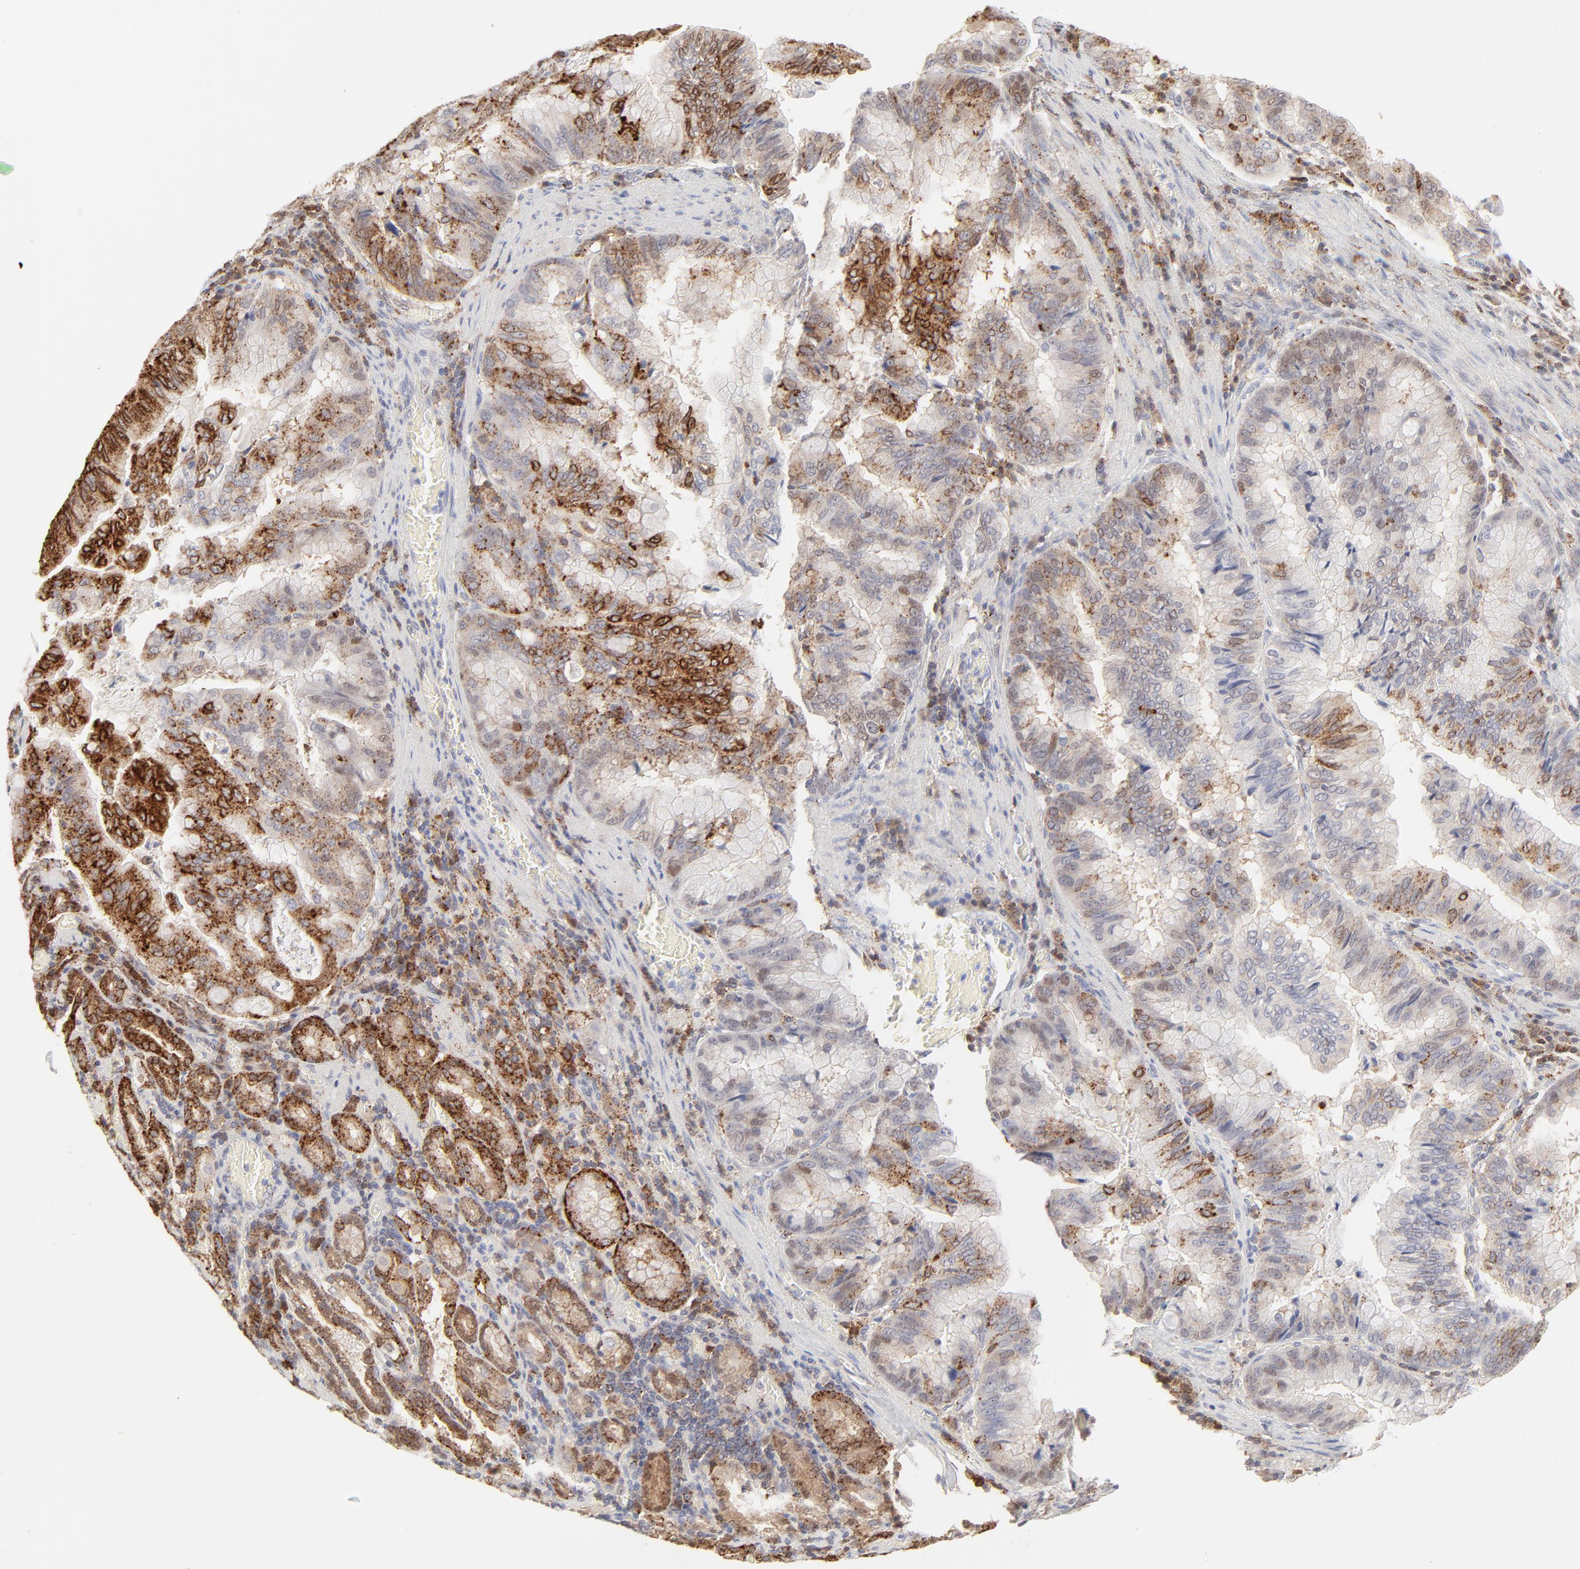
{"staining": {"intensity": "moderate", "quantity": "<25%", "location": "cytoplasmic/membranous,nuclear"}, "tissue": "stomach cancer", "cell_type": "Tumor cells", "image_type": "cancer", "snomed": [{"axis": "morphology", "description": "Adenocarcinoma, NOS"}, {"axis": "topography", "description": "Stomach, upper"}], "caption": "A brown stain shows moderate cytoplasmic/membranous and nuclear expression of a protein in adenocarcinoma (stomach) tumor cells. The protein is stained brown, and the nuclei are stained in blue (DAB IHC with brightfield microscopy, high magnification).", "gene": "CDK6", "patient": {"sex": "male", "age": 80}}